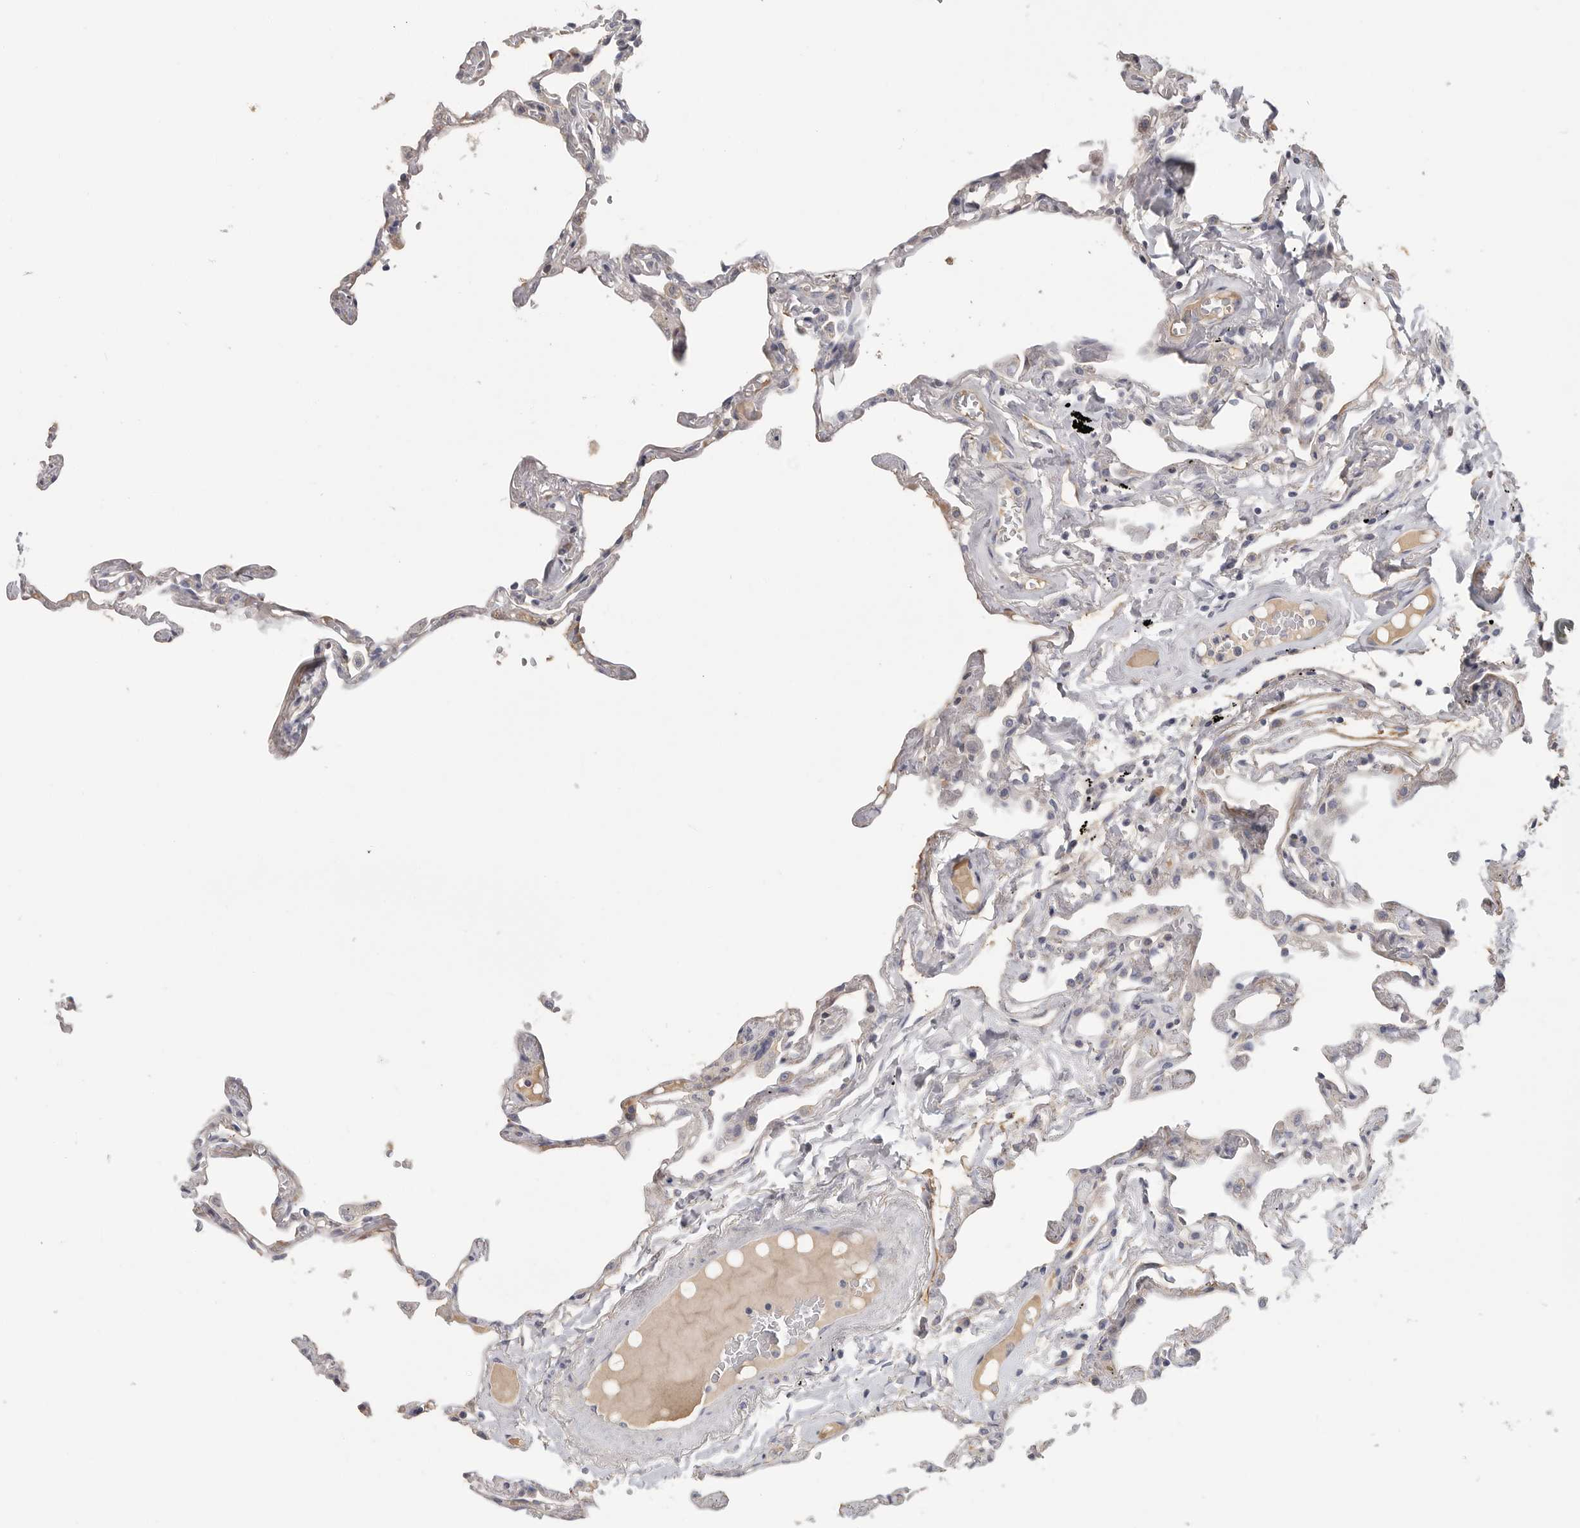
{"staining": {"intensity": "negative", "quantity": "none", "location": "none"}, "tissue": "lung", "cell_type": "Alveolar cells", "image_type": "normal", "snomed": [{"axis": "morphology", "description": "Normal tissue, NOS"}, {"axis": "topography", "description": "Lung"}], "caption": "This is an immunohistochemistry (IHC) histopathology image of normal human lung. There is no positivity in alveolar cells.", "gene": "SDC3", "patient": {"sex": "female", "age": 67}}